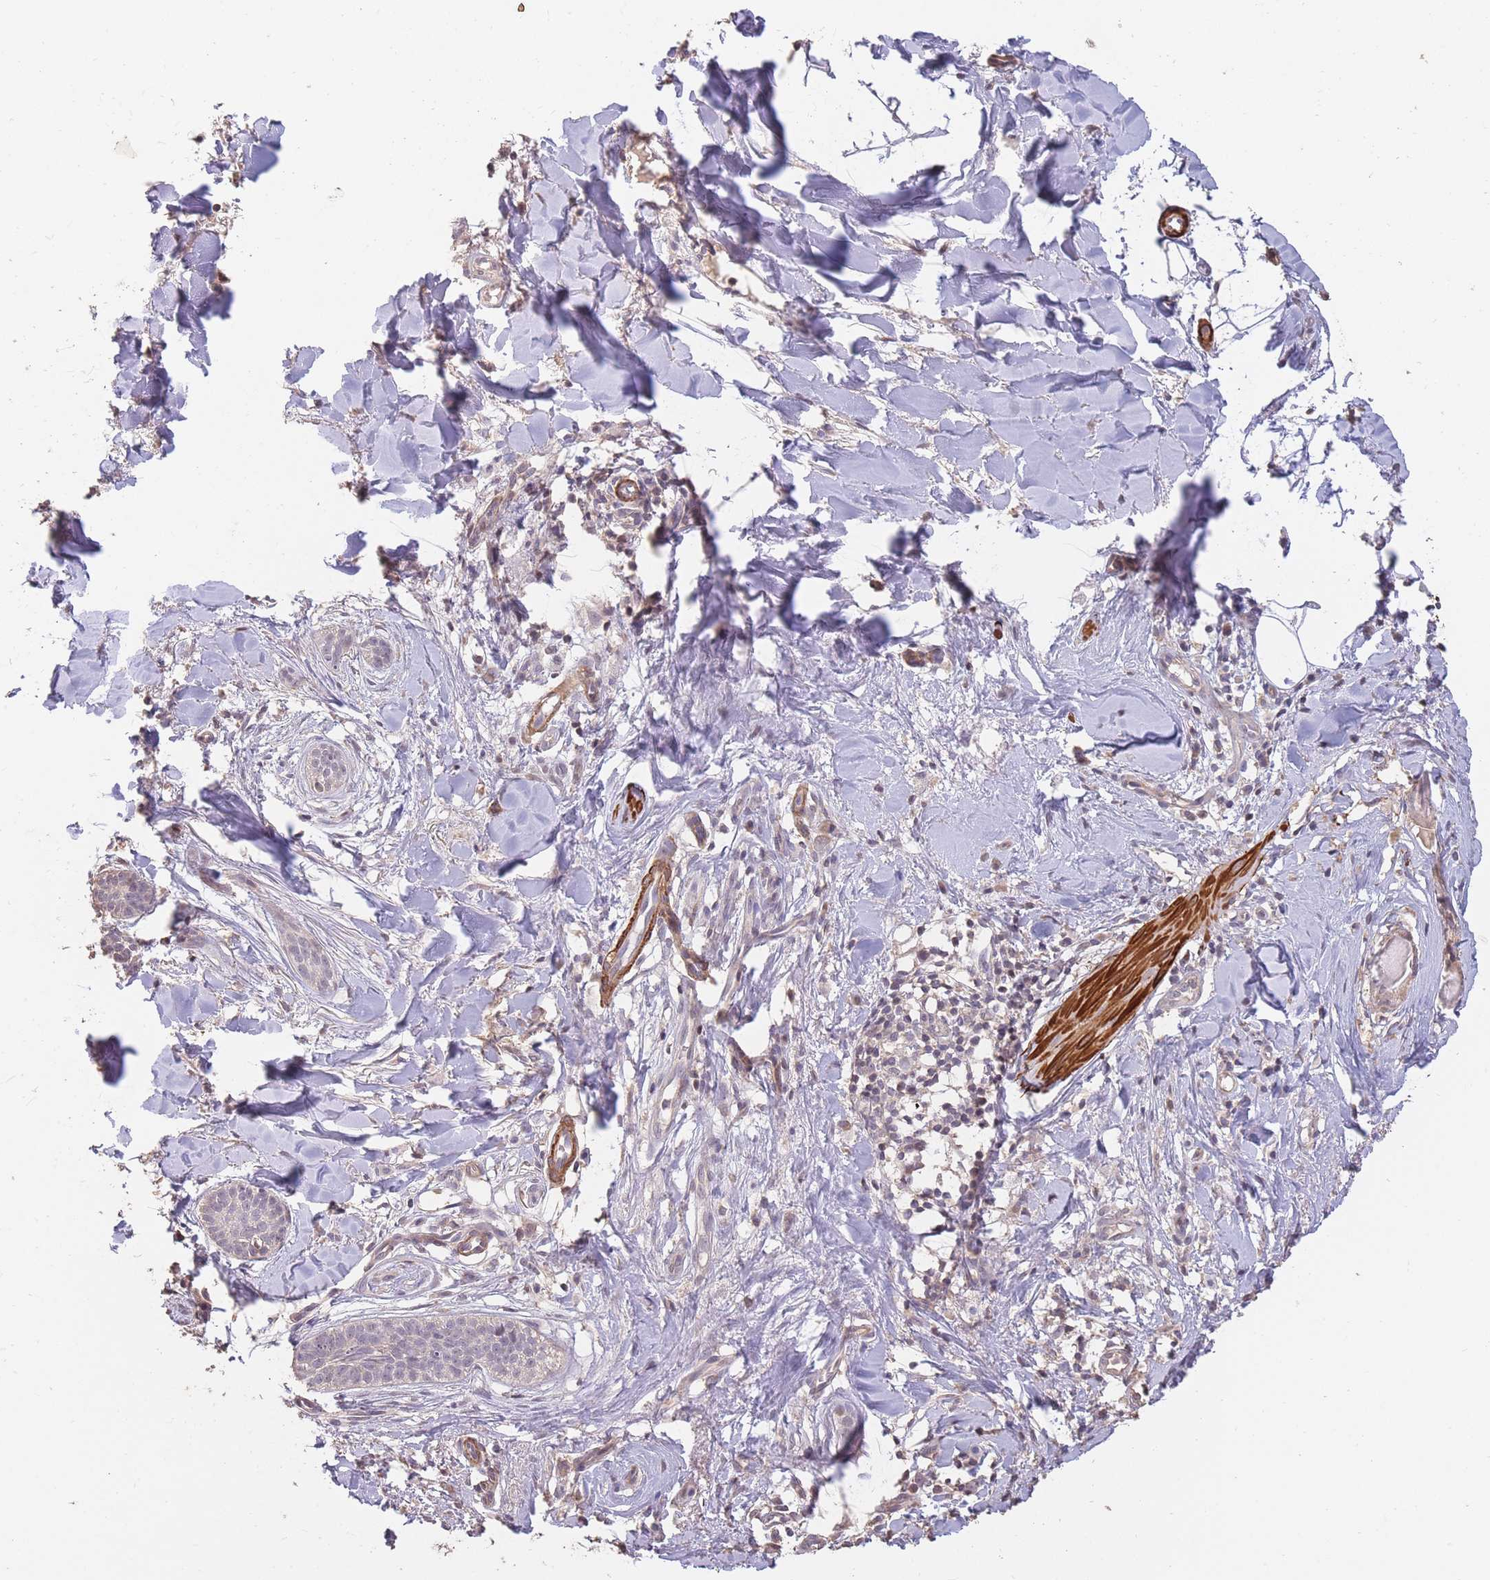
{"staining": {"intensity": "negative", "quantity": "none", "location": "none"}, "tissue": "skin cancer", "cell_type": "Tumor cells", "image_type": "cancer", "snomed": [{"axis": "morphology", "description": "Basal cell carcinoma"}, {"axis": "topography", "description": "Skin"}], "caption": "This is an IHC histopathology image of human skin basal cell carcinoma. There is no positivity in tumor cells.", "gene": "NLRC4", "patient": {"sex": "male", "age": 52}}